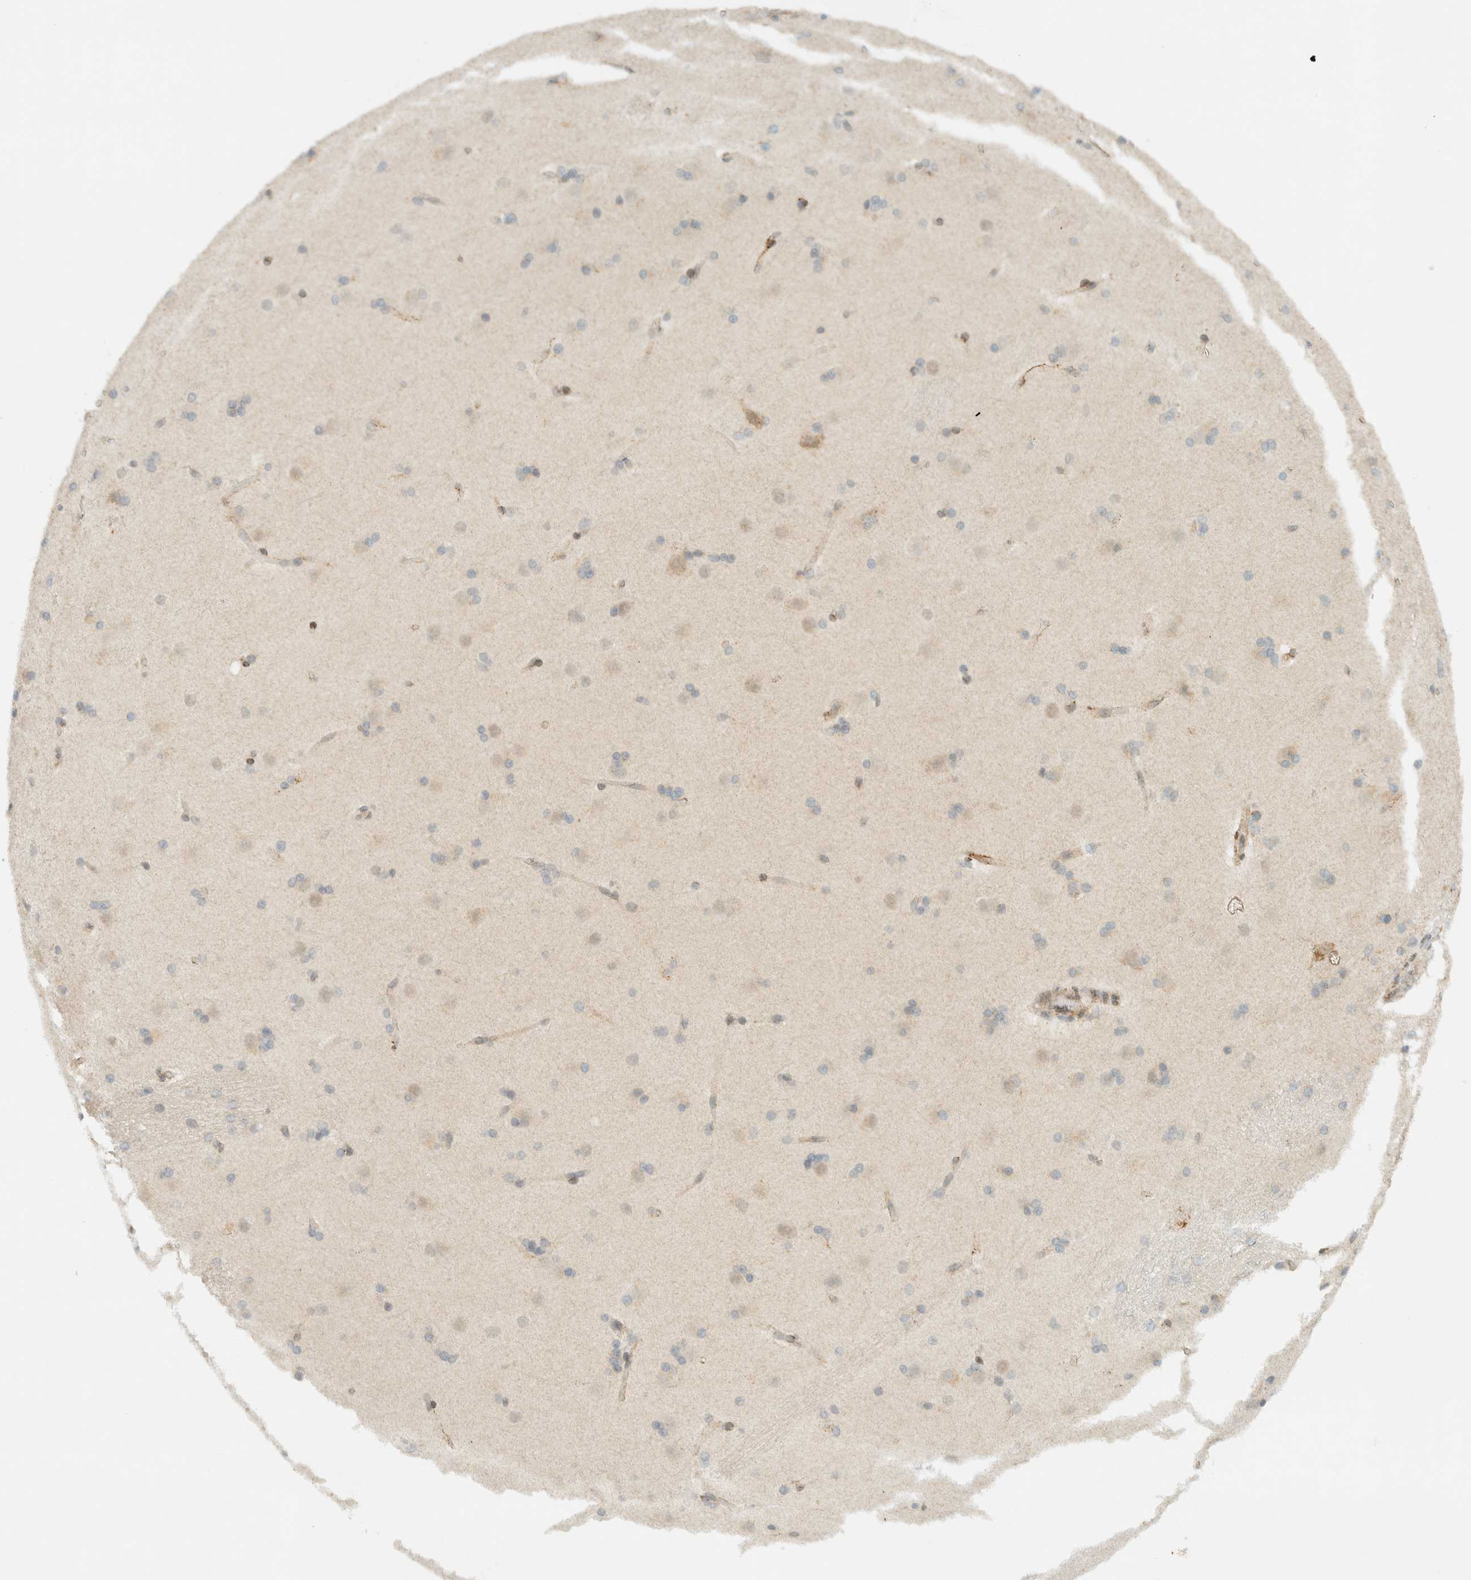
{"staining": {"intensity": "negative", "quantity": "none", "location": "none"}, "tissue": "caudate", "cell_type": "Glial cells", "image_type": "normal", "snomed": [{"axis": "morphology", "description": "Normal tissue, NOS"}, {"axis": "topography", "description": "Lateral ventricle wall"}], "caption": "Histopathology image shows no protein staining in glial cells of benign caudate. (DAB immunohistochemistry (IHC) visualized using brightfield microscopy, high magnification).", "gene": "ITPRID1", "patient": {"sex": "female", "age": 19}}